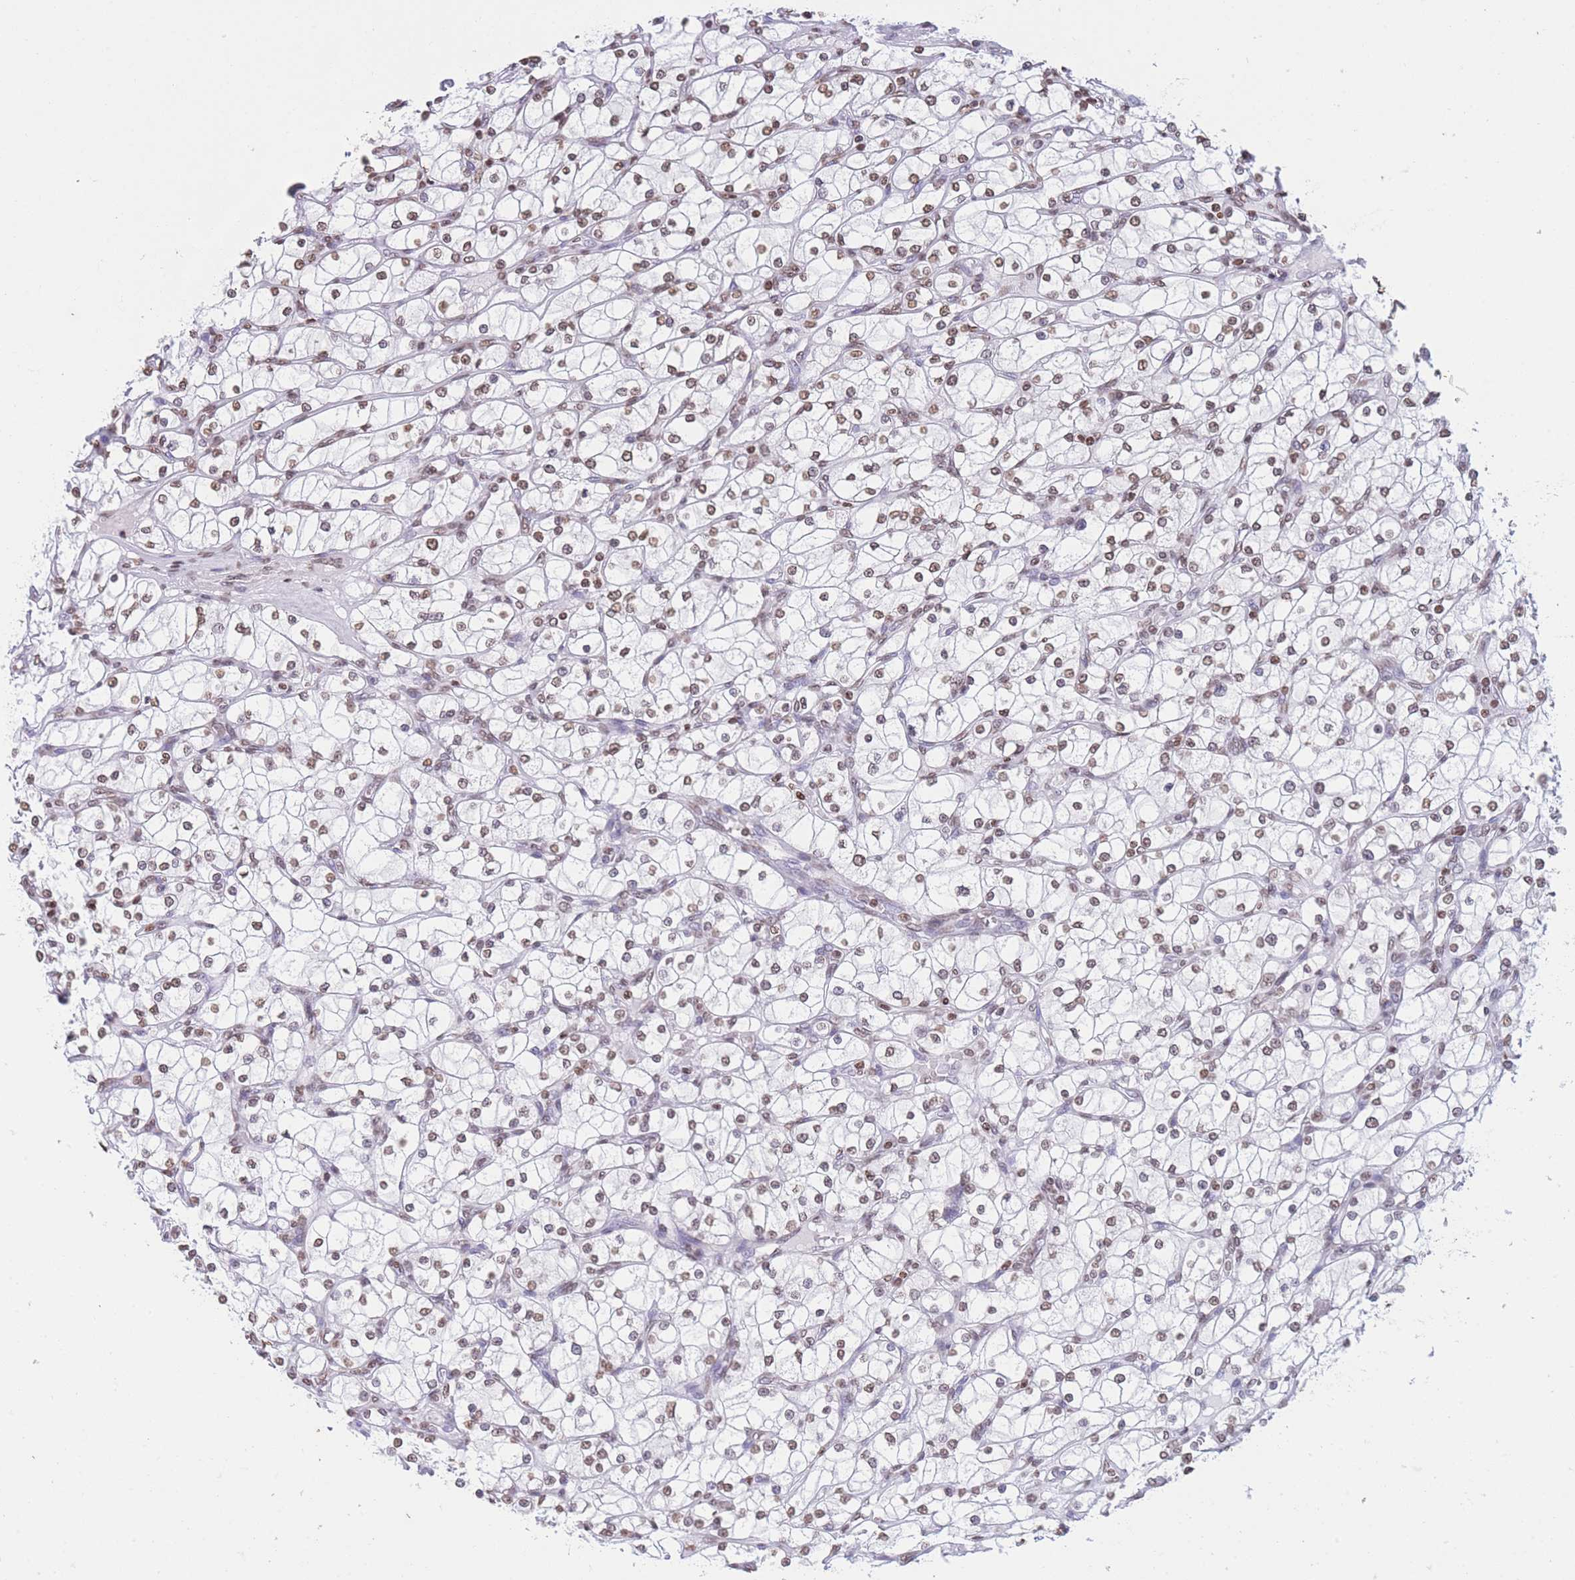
{"staining": {"intensity": "moderate", "quantity": ">75%", "location": "nuclear"}, "tissue": "renal cancer", "cell_type": "Tumor cells", "image_type": "cancer", "snomed": [{"axis": "morphology", "description": "Adenocarcinoma, NOS"}, {"axis": "topography", "description": "Kidney"}], "caption": "The micrograph demonstrates a brown stain indicating the presence of a protein in the nuclear of tumor cells in renal adenocarcinoma.", "gene": "H2BC11", "patient": {"sex": "male", "age": 80}}